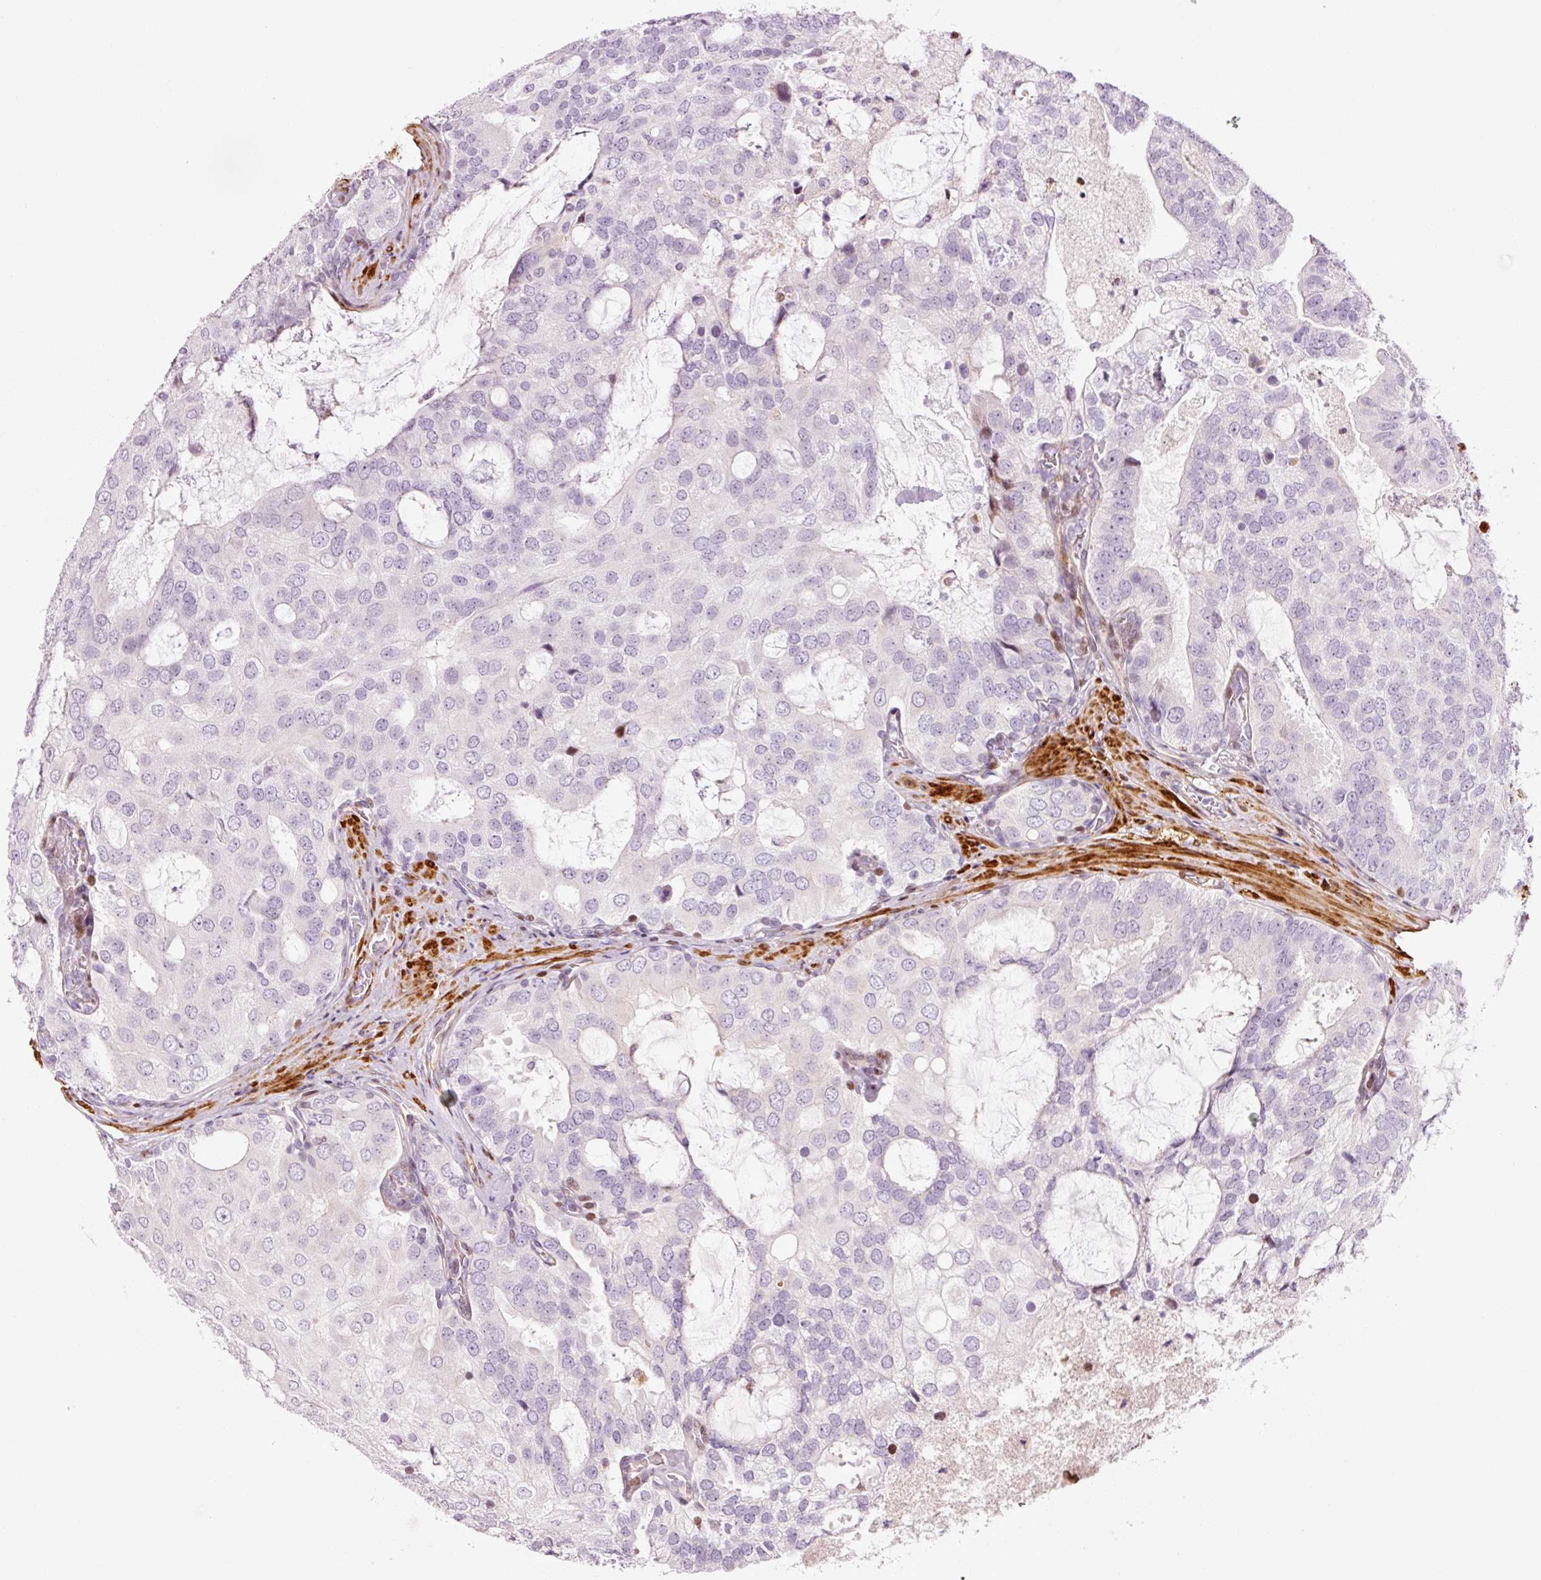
{"staining": {"intensity": "negative", "quantity": "none", "location": "none"}, "tissue": "prostate cancer", "cell_type": "Tumor cells", "image_type": "cancer", "snomed": [{"axis": "morphology", "description": "Adenocarcinoma, High grade"}, {"axis": "topography", "description": "Prostate"}], "caption": "Photomicrograph shows no protein expression in tumor cells of prostate high-grade adenocarcinoma tissue.", "gene": "ANKRD20A1", "patient": {"sex": "male", "age": 55}}